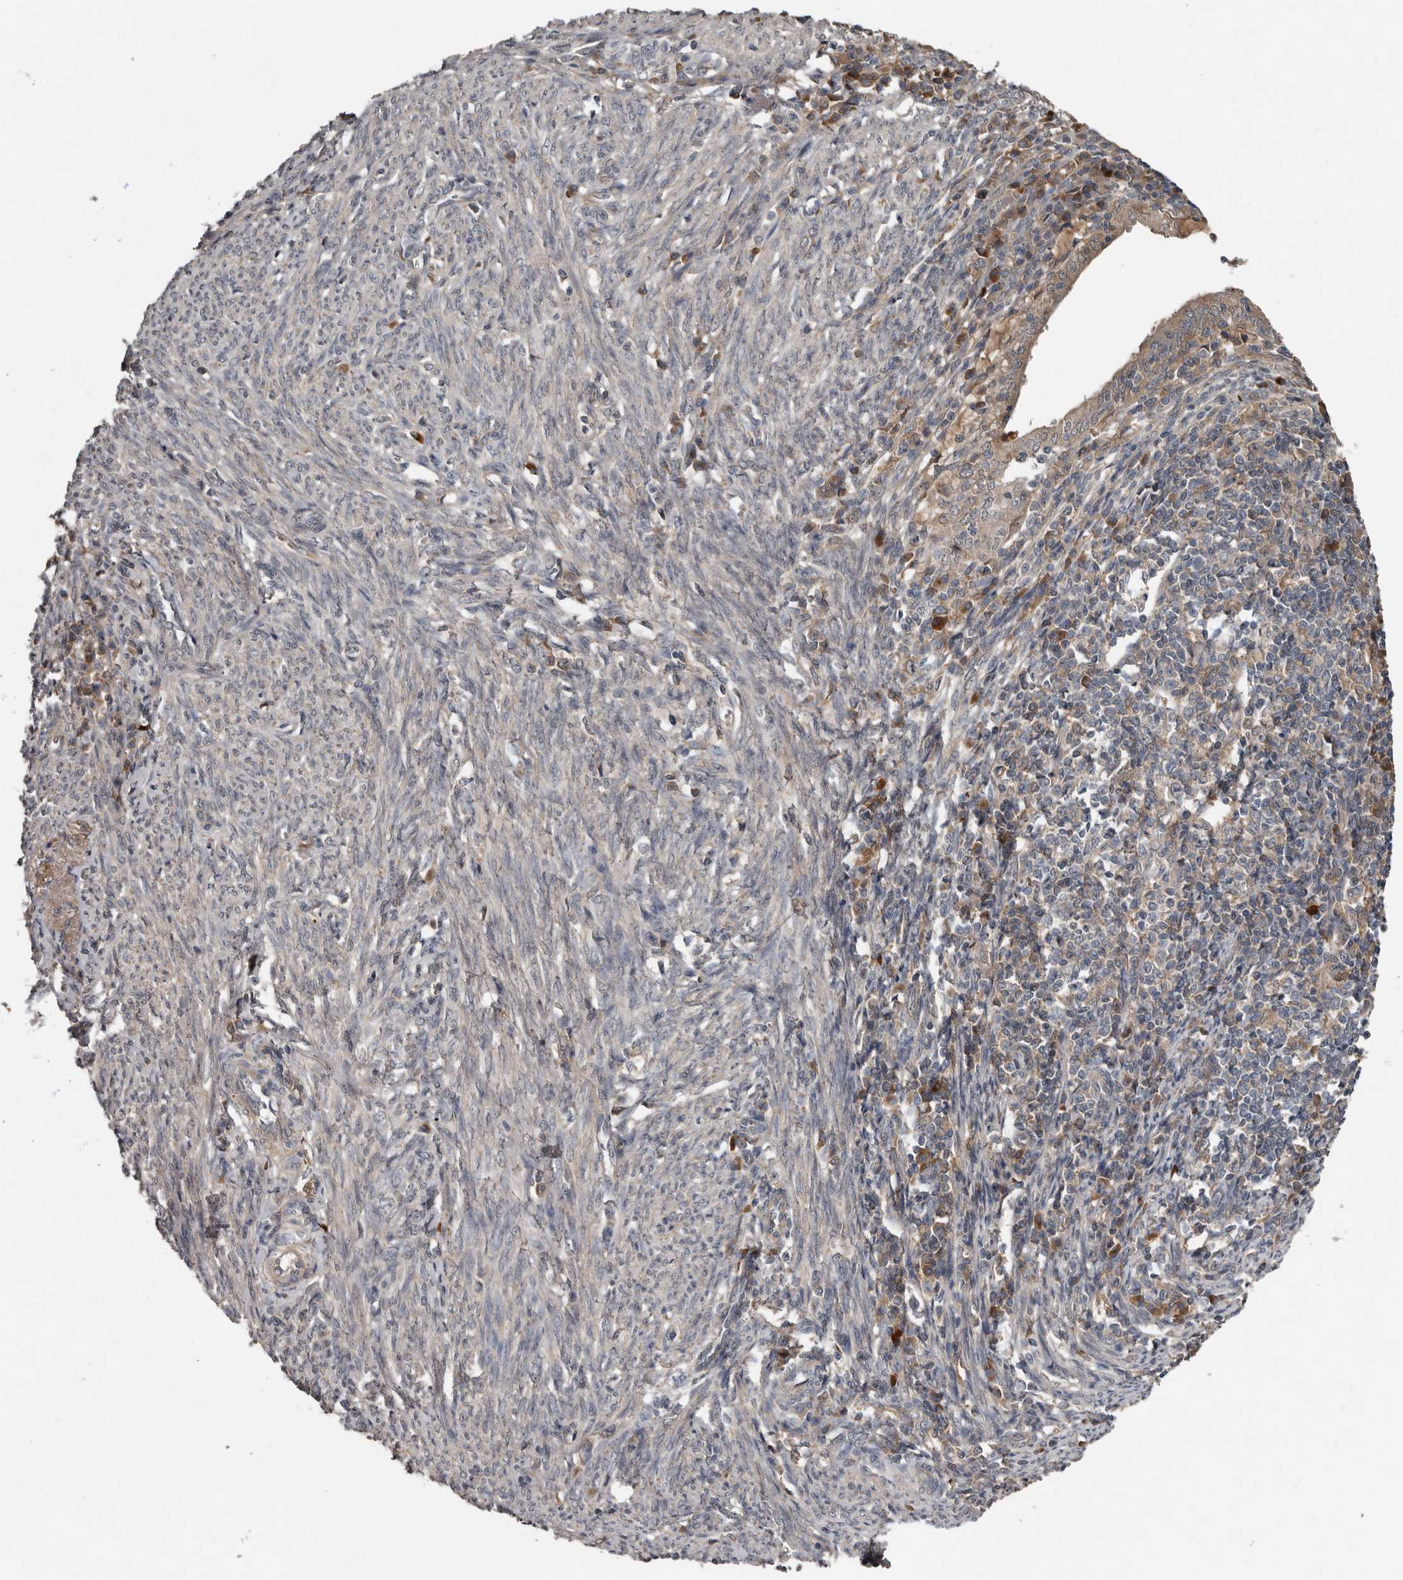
{"staining": {"intensity": "weak", "quantity": "<25%", "location": "cytoplasmic/membranous"}, "tissue": "endometrial cancer", "cell_type": "Tumor cells", "image_type": "cancer", "snomed": [{"axis": "morphology", "description": "Adenocarcinoma, NOS"}, {"axis": "topography", "description": "Uterus"}], "caption": "Endometrial adenocarcinoma was stained to show a protein in brown. There is no significant positivity in tumor cells.", "gene": "DNAJB4", "patient": {"sex": "female", "age": 77}}